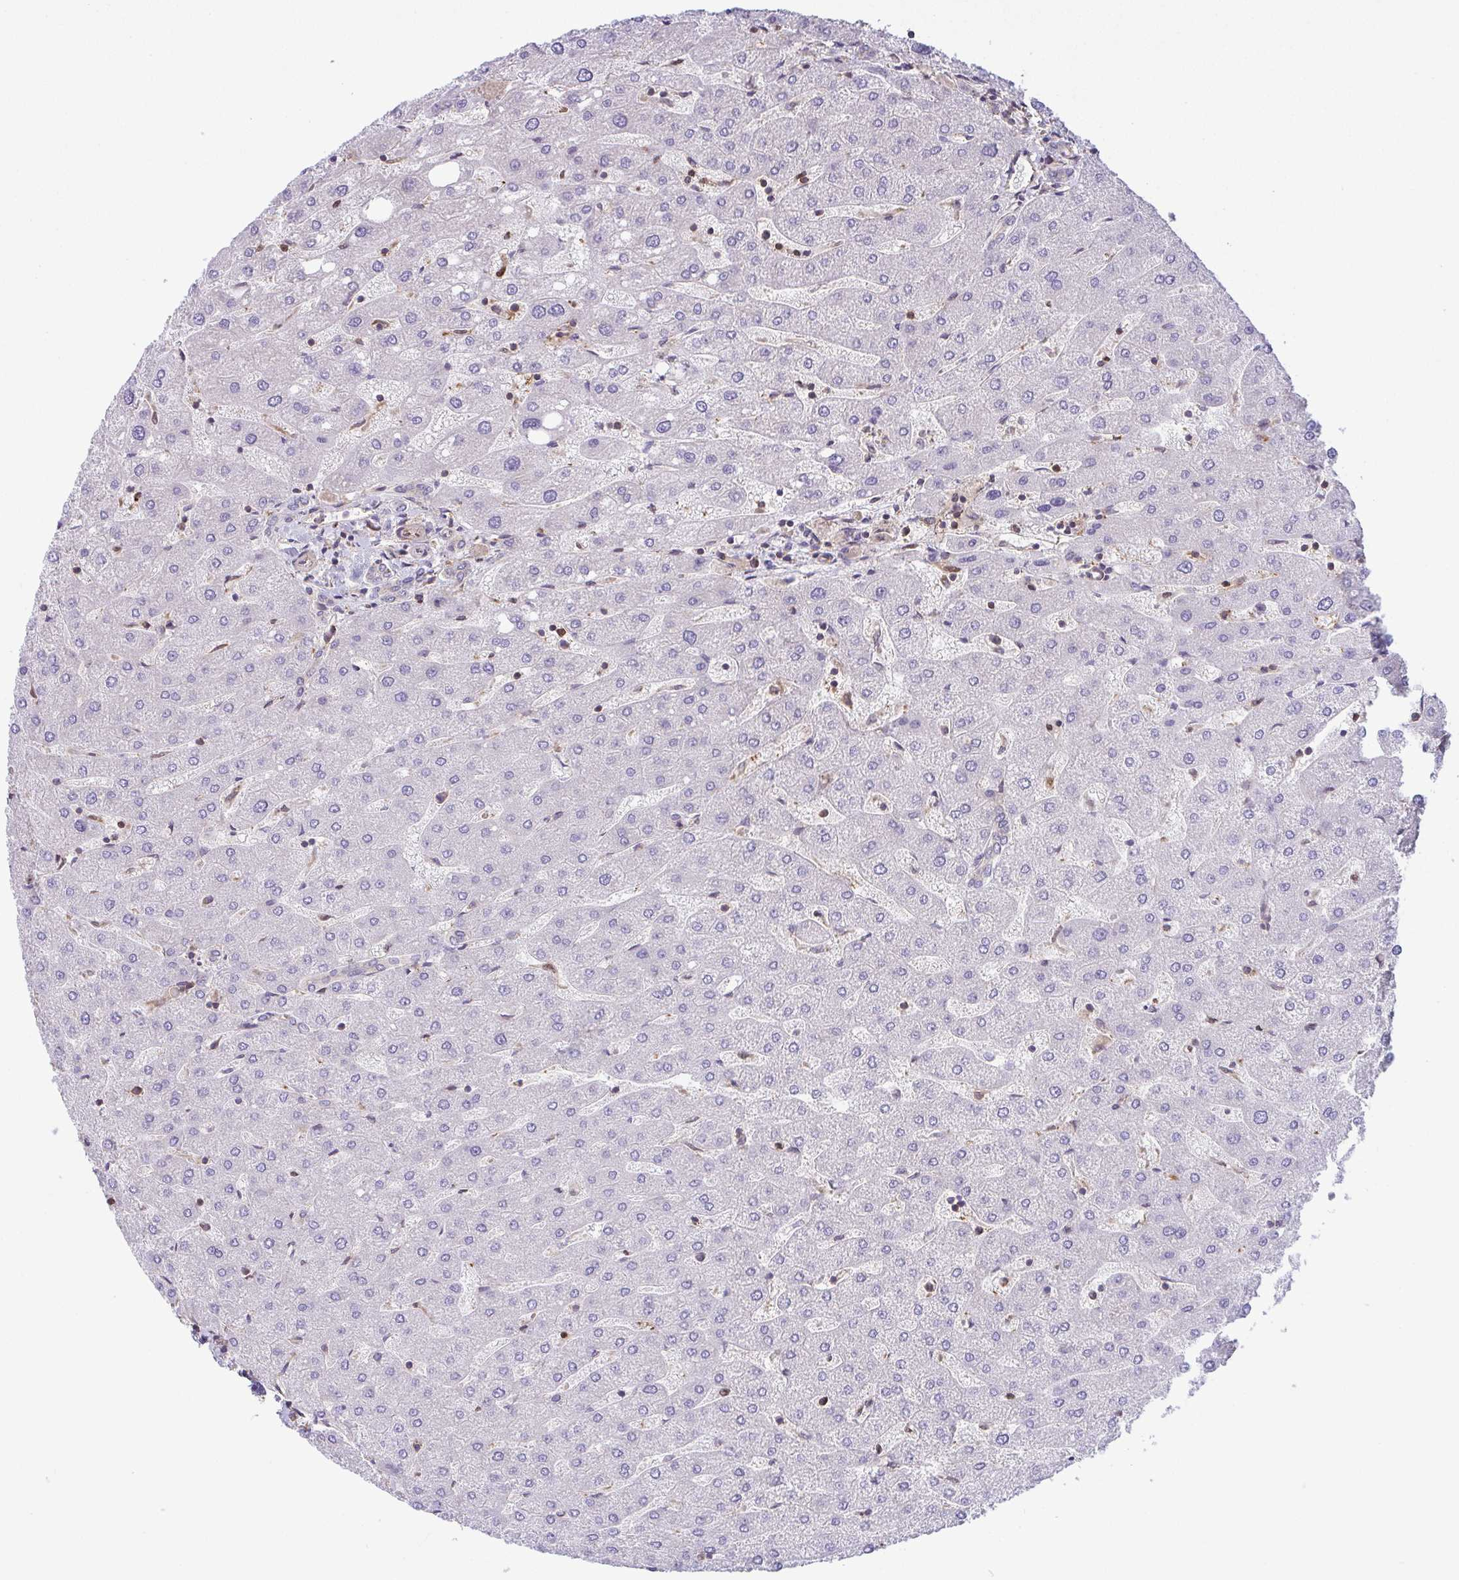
{"staining": {"intensity": "negative", "quantity": "none", "location": "none"}, "tissue": "liver", "cell_type": "Cholangiocytes", "image_type": "normal", "snomed": [{"axis": "morphology", "description": "Normal tissue, NOS"}, {"axis": "topography", "description": "Liver"}], "caption": "The immunohistochemistry histopathology image has no significant expression in cholangiocytes of liver.", "gene": "TMEM229A", "patient": {"sex": "male", "age": 67}}